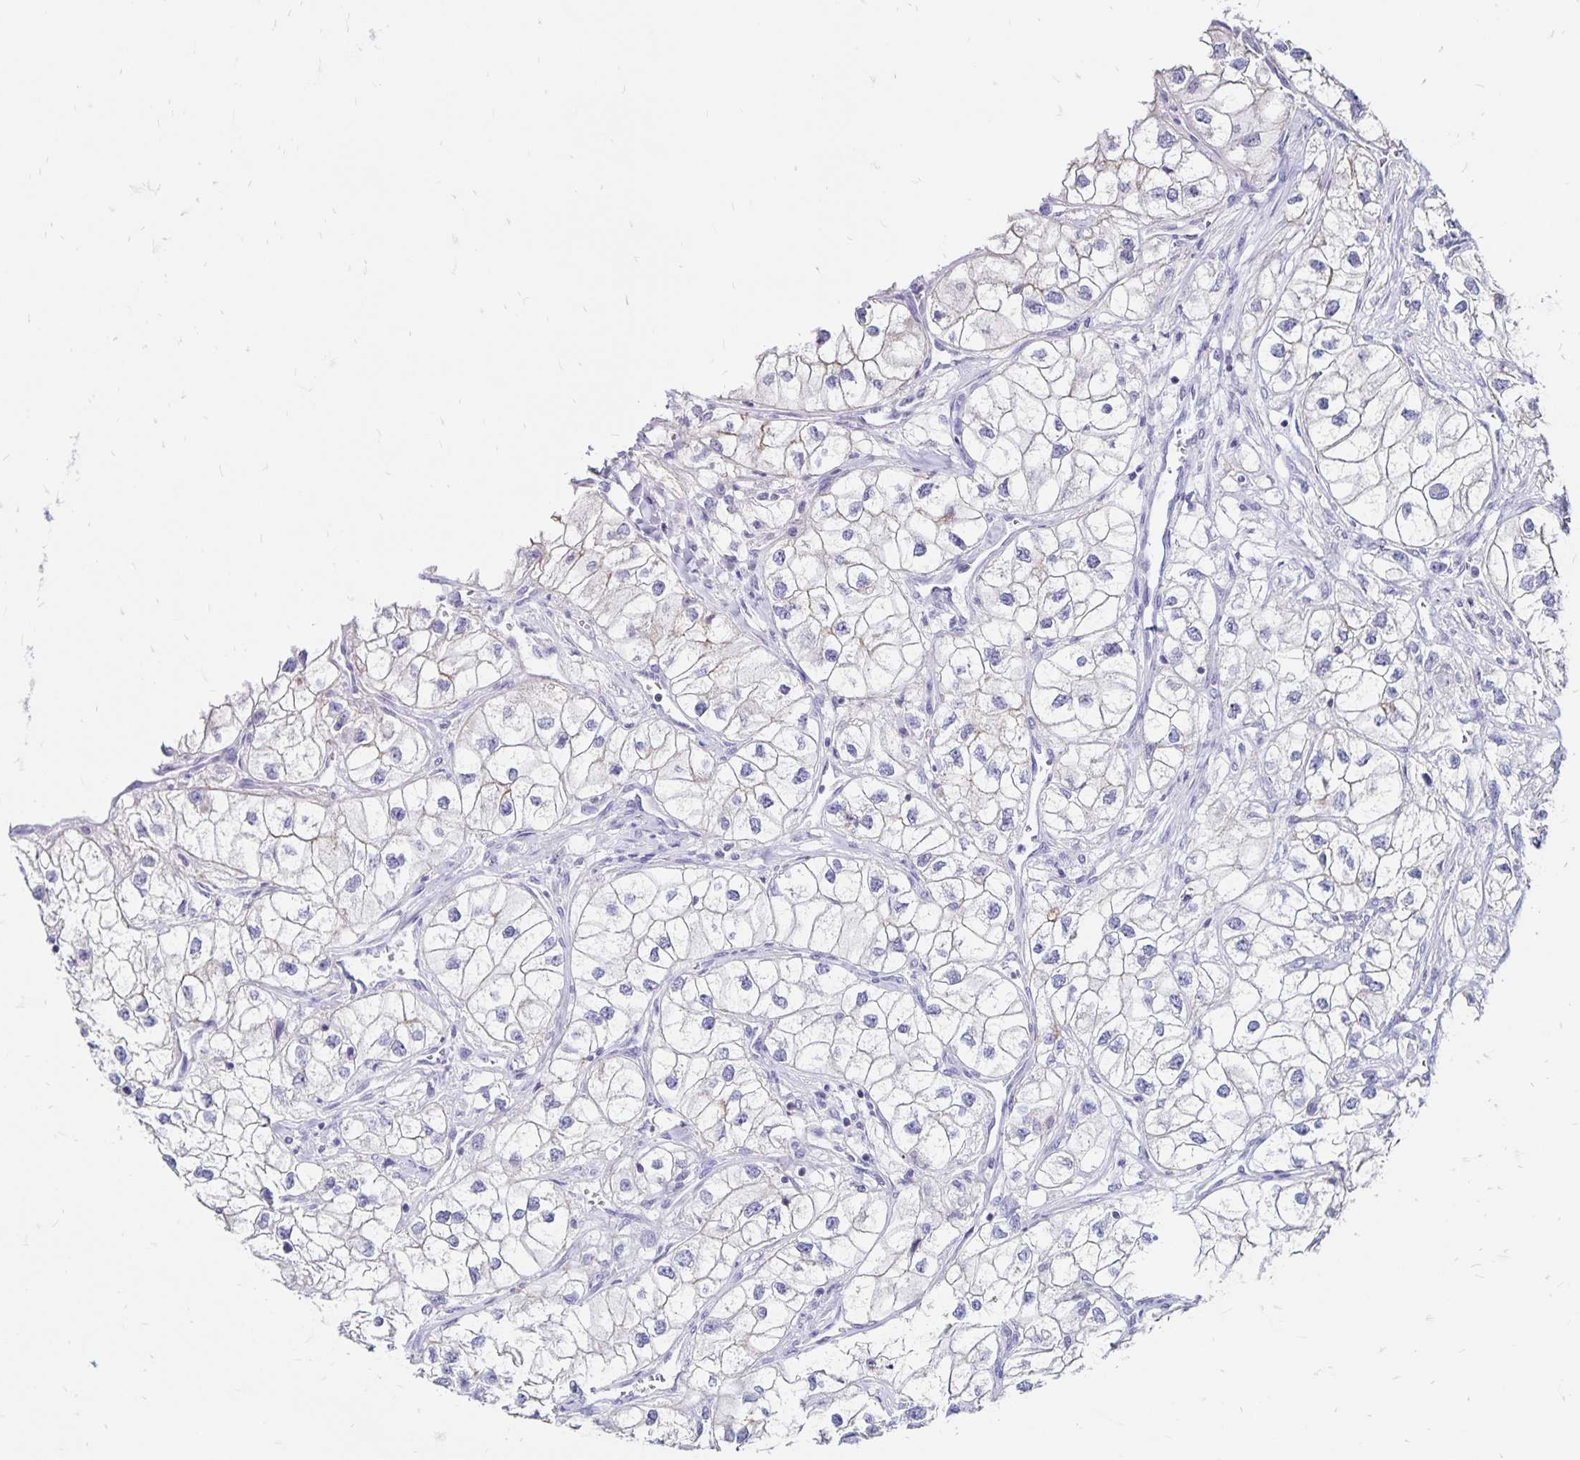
{"staining": {"intensity": "negative", "quantity": "none", "location": "none"}, "tissue": "renal cancer", "cell_type": "Tumor cells", "image_type": "cancer", "snomed": [{"axis": "morphology", "description": "Adenocarcinoma, NOS"}, {"axis": "topography", "description": "Kidney"}], "caption": "High magnification brightfield microscopy of adenocarcinoma (renal) stained with DAB (3,3'-diaminobenzidine) (brown) and counterstained with hematoxylin (blue): tumor cells show no significant staining.", "gene": "IKZF1", "patient": {"sex": "male", "age": 59}}